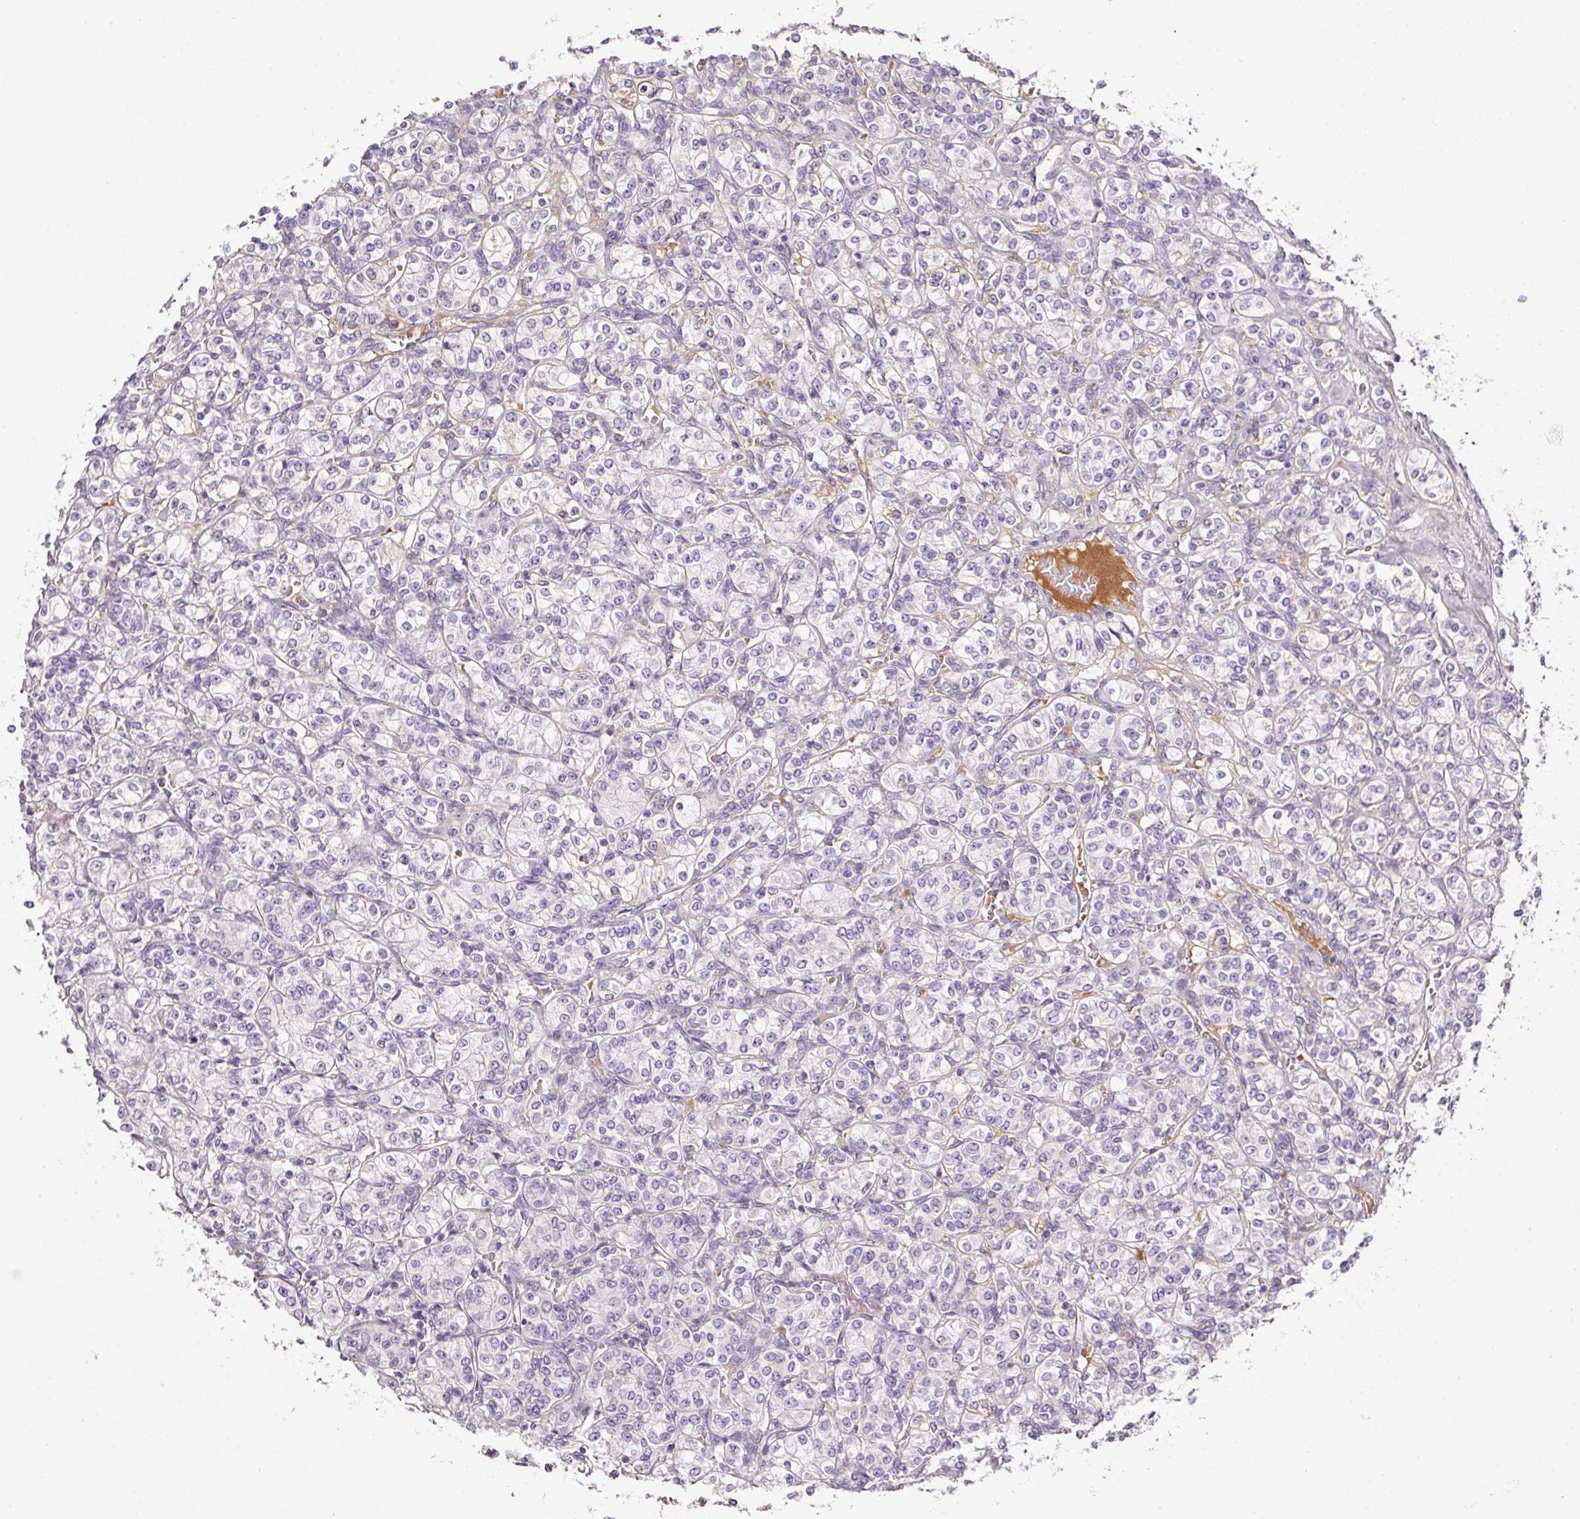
{"staining": {"intensity": "negative", "quantity": "none", "location": "none"}, "tissue": "renal cancer", "cell_type": "Tumor cells", "image_type": "cancer", "snomed": [{"axis": "morphology", "description": "Adenocarcinoma, NOS"}, {"axis": "topography", "description": "Kidney"}], "caption": "An image of renal adenocarcinoma stained for a protein demonstrates no brown staining in tumor cells.", "gene": "SOS2", "patient": {"sex": "male", "age": 77}}